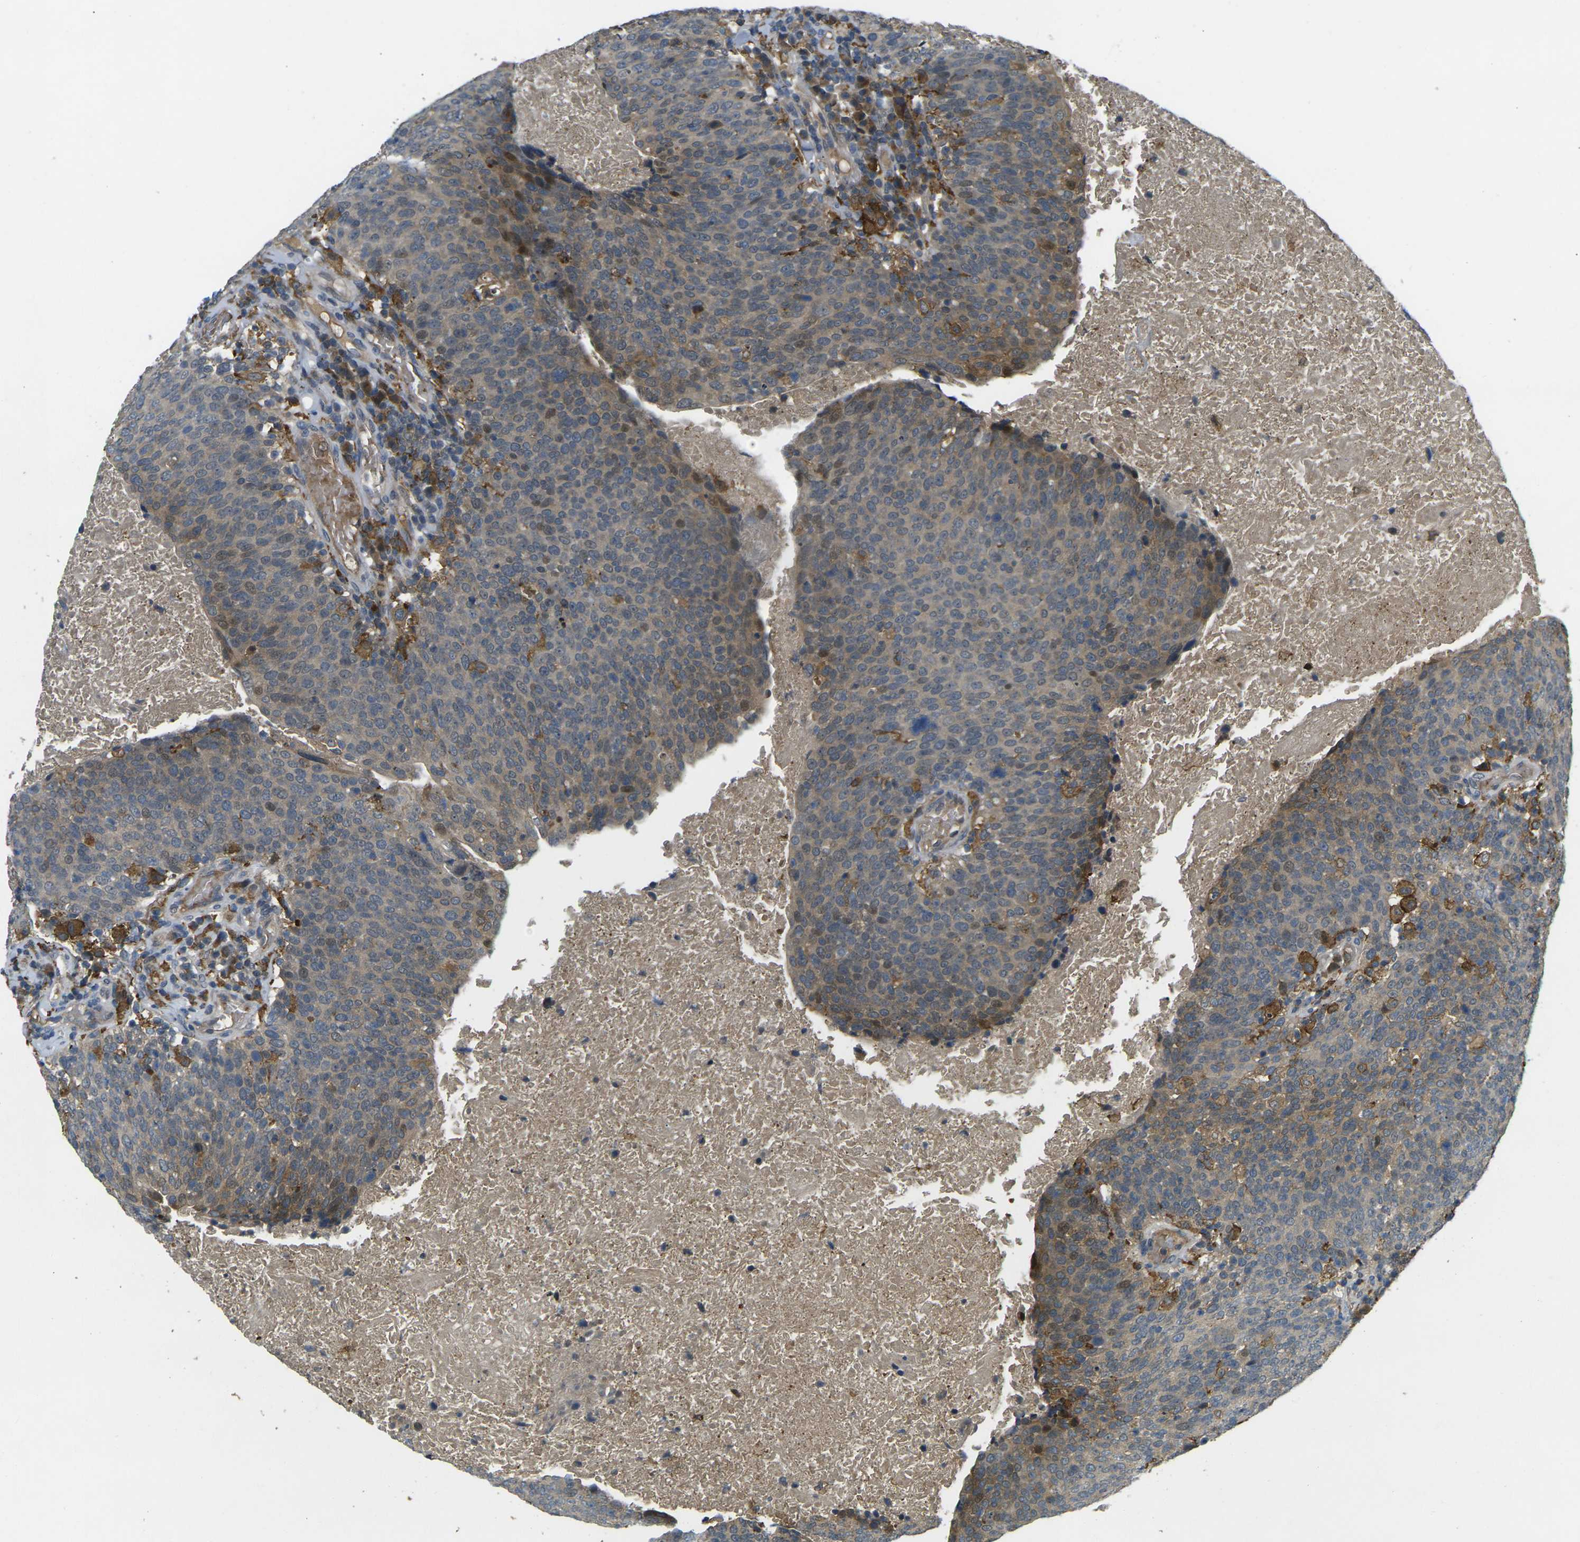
{"staining": {"intensity": "moderate", "quantity": "25%-75%", "location": "cytoplasmic/membranous"}, "tissue": "head and neck cancer", "cell_type": "Tumor cells", "image_type": "cancer", "snomed": [{"axis": "morphology", "description": "Squamous cell carcinoma, NOS"}, {"axis": "morphology", "description": "Squamous cell carcinoma, metastatic, NOS"}, {"axis": "topography", "description": "Lymph node"}, {"axis": "topography", "description": "Head-Neck"}], "caption": "Metastatic squamous cell carcinoma (head and neck) was stained to show a protein in brown. There is medium levels of moderate cytoplasmic/membranous expression in about 25%-75% of tumor cells.", "gene": "PIGL", "patient": {"sex": "male", "age": 62}}